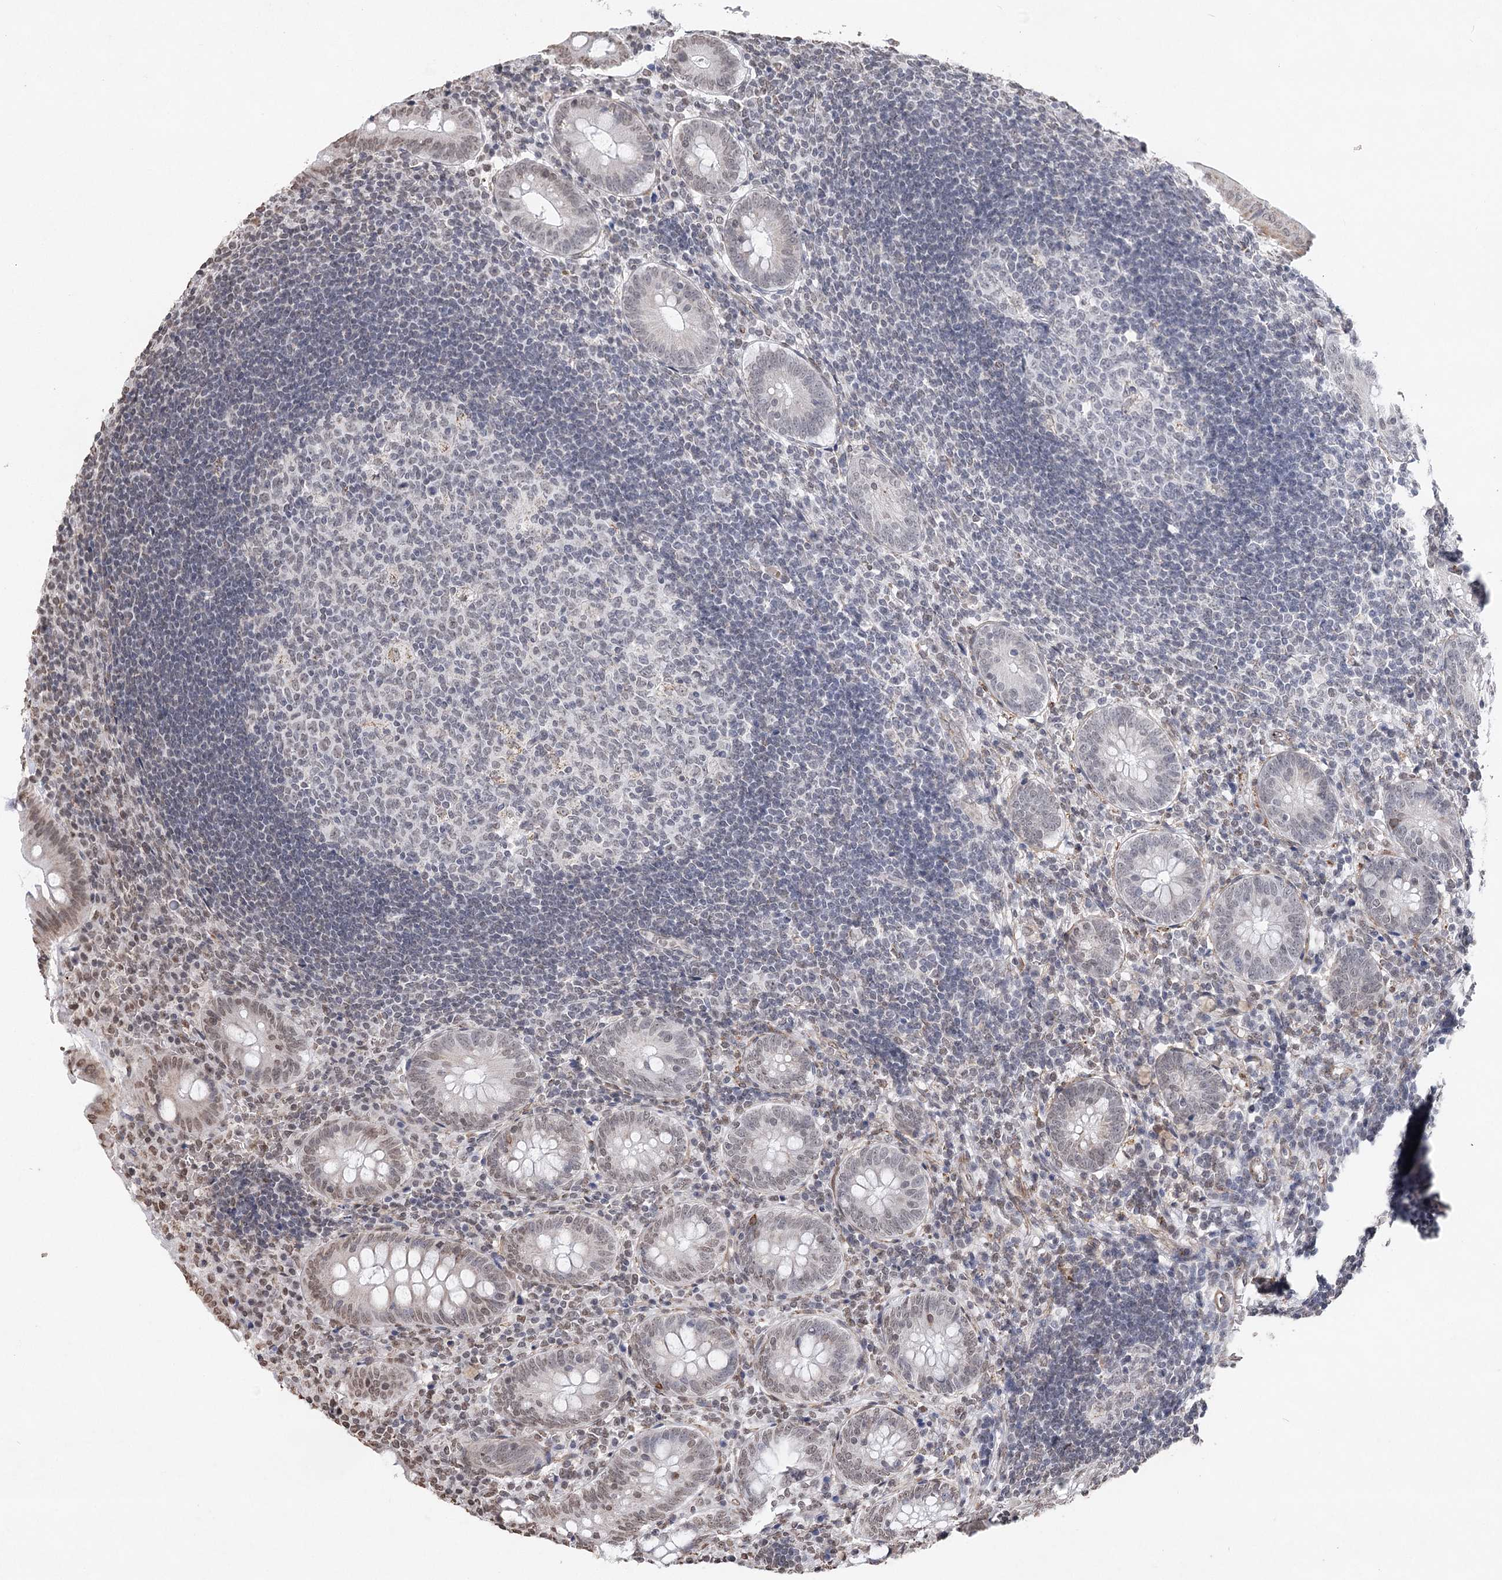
{"staining": {"intensity": "weak", "quantity": "25%-75%", "location": "nuclear"}, "tissue": "appendix", "cell_type": "Glandular cells", "image_type": "normal", "snomed": [{"axis": "morphology", "description": "Normal tissue, NOS"}, {"axis": "topography", "description": "Appendix"}], "caption": "This histopathology image demonstrates IHC staining of benign human appendix, with low weak nuclear expression in about 25%-75% of glandular cells.", "gene": "ENSG00000275740", "patient": {"sex": "female", "age": 54}}